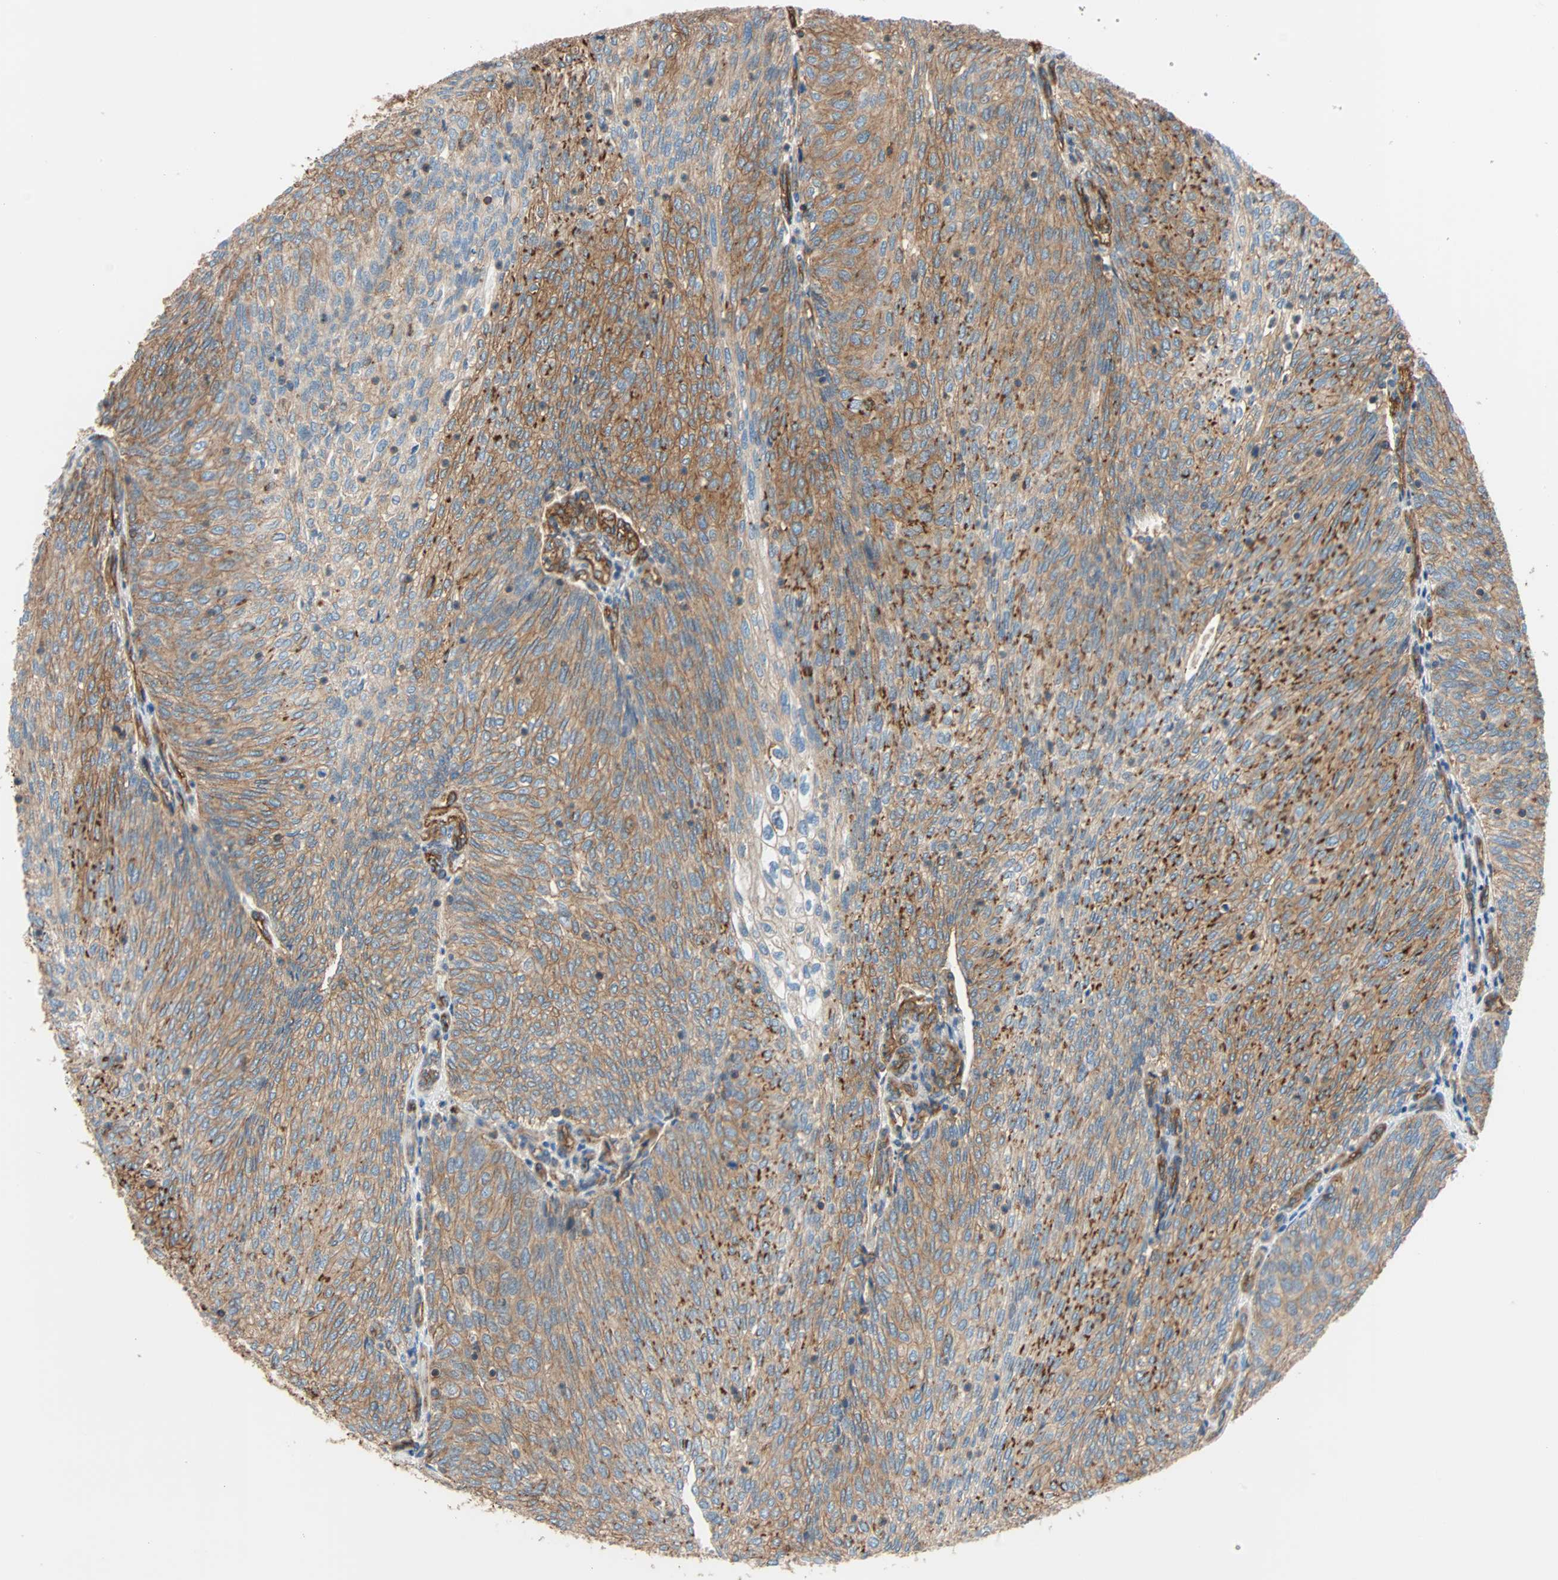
{"staining": {"intensity": "moderate", "quantity": ">75%", "location": "cytoplasmic/membranous"}, "tissue": "urothelial cancer", "cell_type": "Tumor cells", "image_type": "cancer", "snomed": [{"axis": "morphology", "description": "Urothelial carcinoma, Low grade"}, {"axis": "topography", "description": "Urinary bladder"}], "caption": "The micrograph exhibits immunohistochemical staining of urothelial cancer. There is moderate cytoplasmic/membranous expression is present in approximately >75% of tumor cells.", "gene": "GALNT10", "patient": {"sex": "female", "age": 79}}